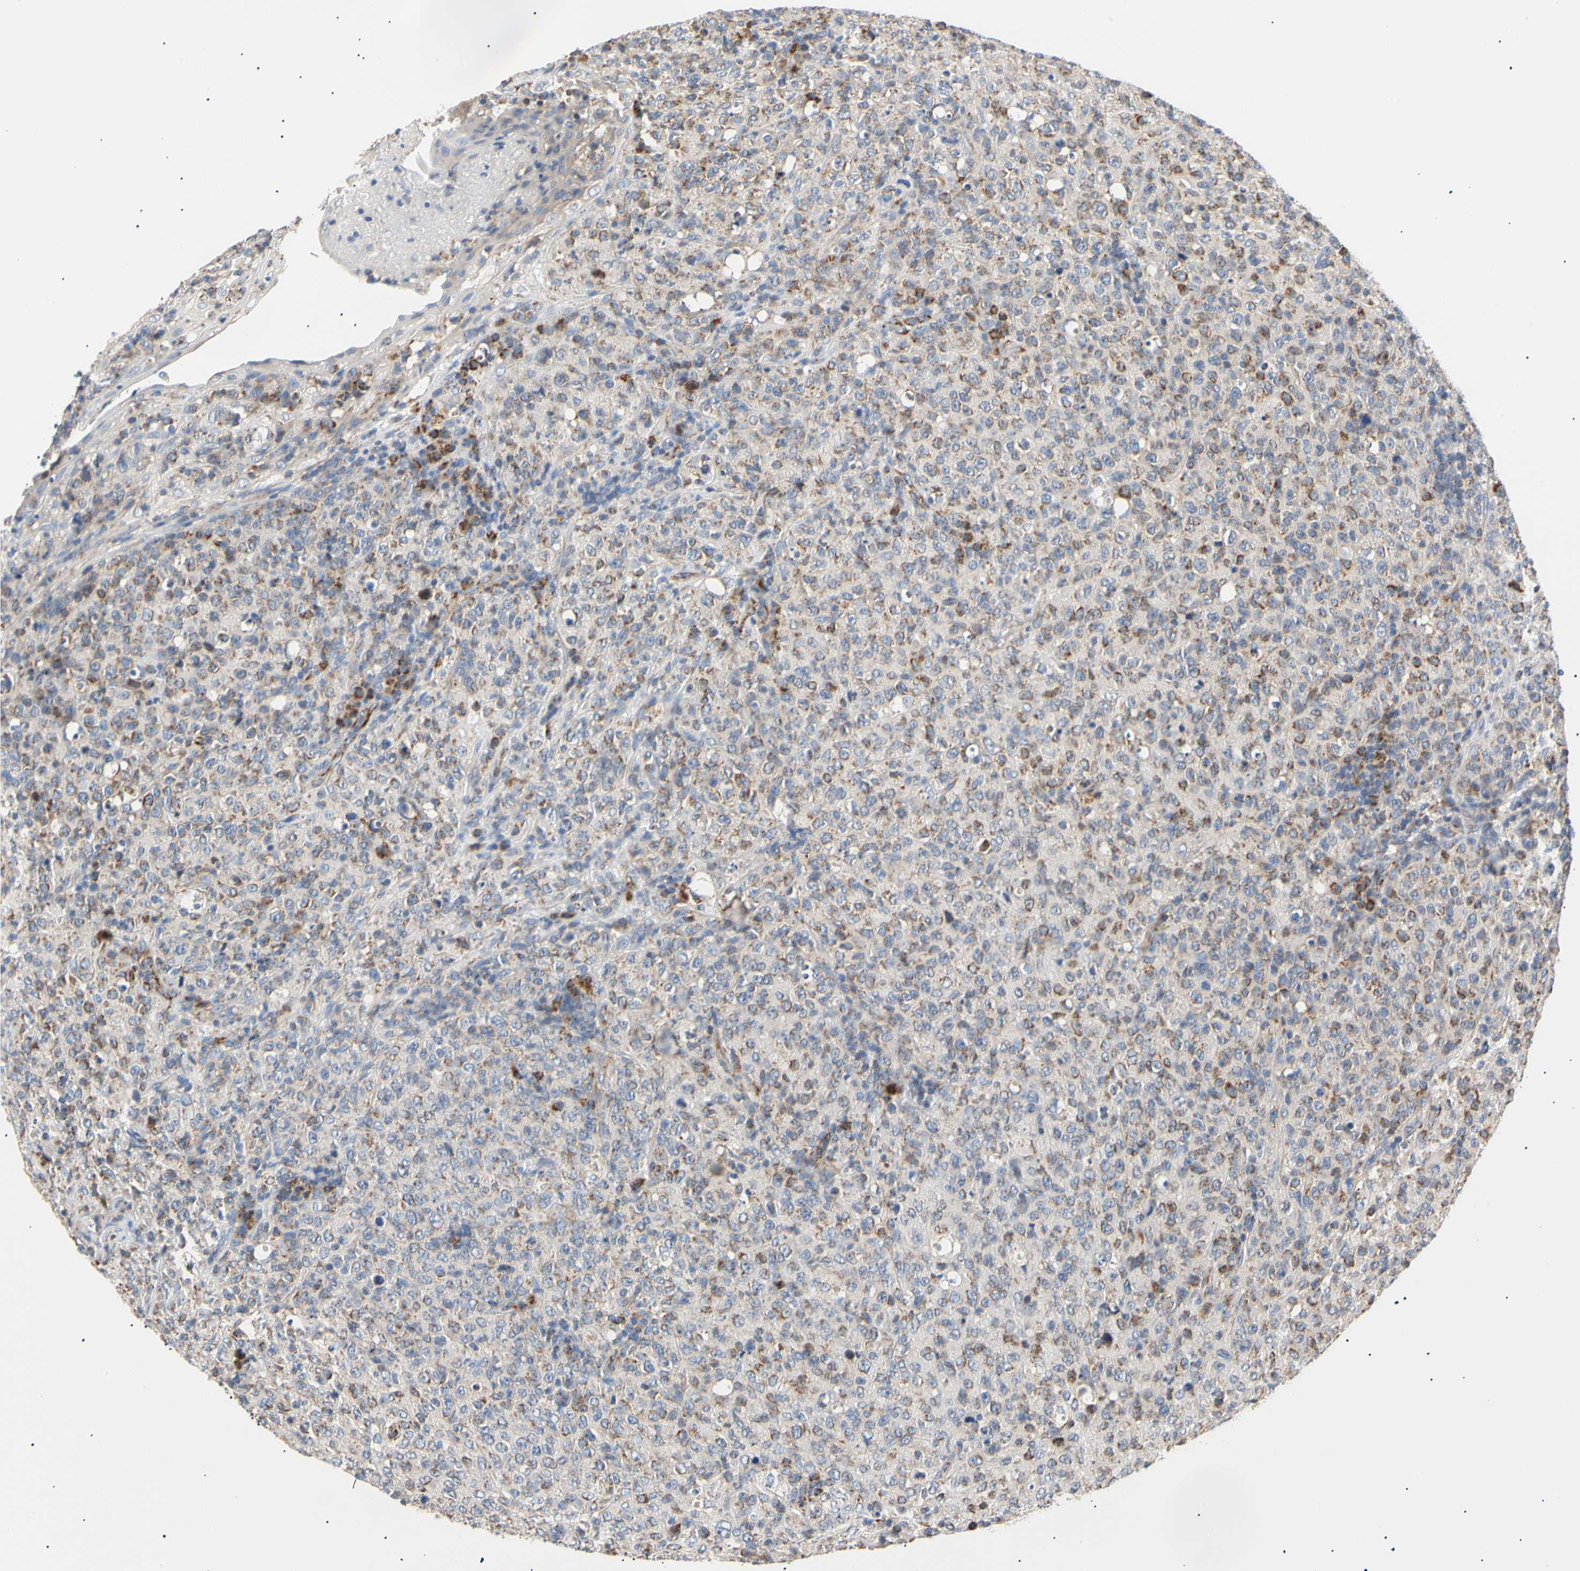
{"staining": {"intensity": "moderate", "quantity": "25%-75%", "location": "cytoplasmic/membranous"}, "tissue": "lymphoma", "cell_type": "Tumor cells", "image_type": "cancer", "snomed": [{"axis": "morphology", "description": "Malignant lymphoma, non-Hodgkin's type, High grade"}, {"axis": "topography", "description": "Tonsil"}], "caption": "This image shows immunohistochemistry (IHC) staining of high-grade malignant lymphoma, non-Hodgkin's type, with medium moderate cytoplasmic/membranous positivity in about 25%-75% of tumor cells.", "gene": "ACAT1", "patient": {"sex": "female", "age": 36}}